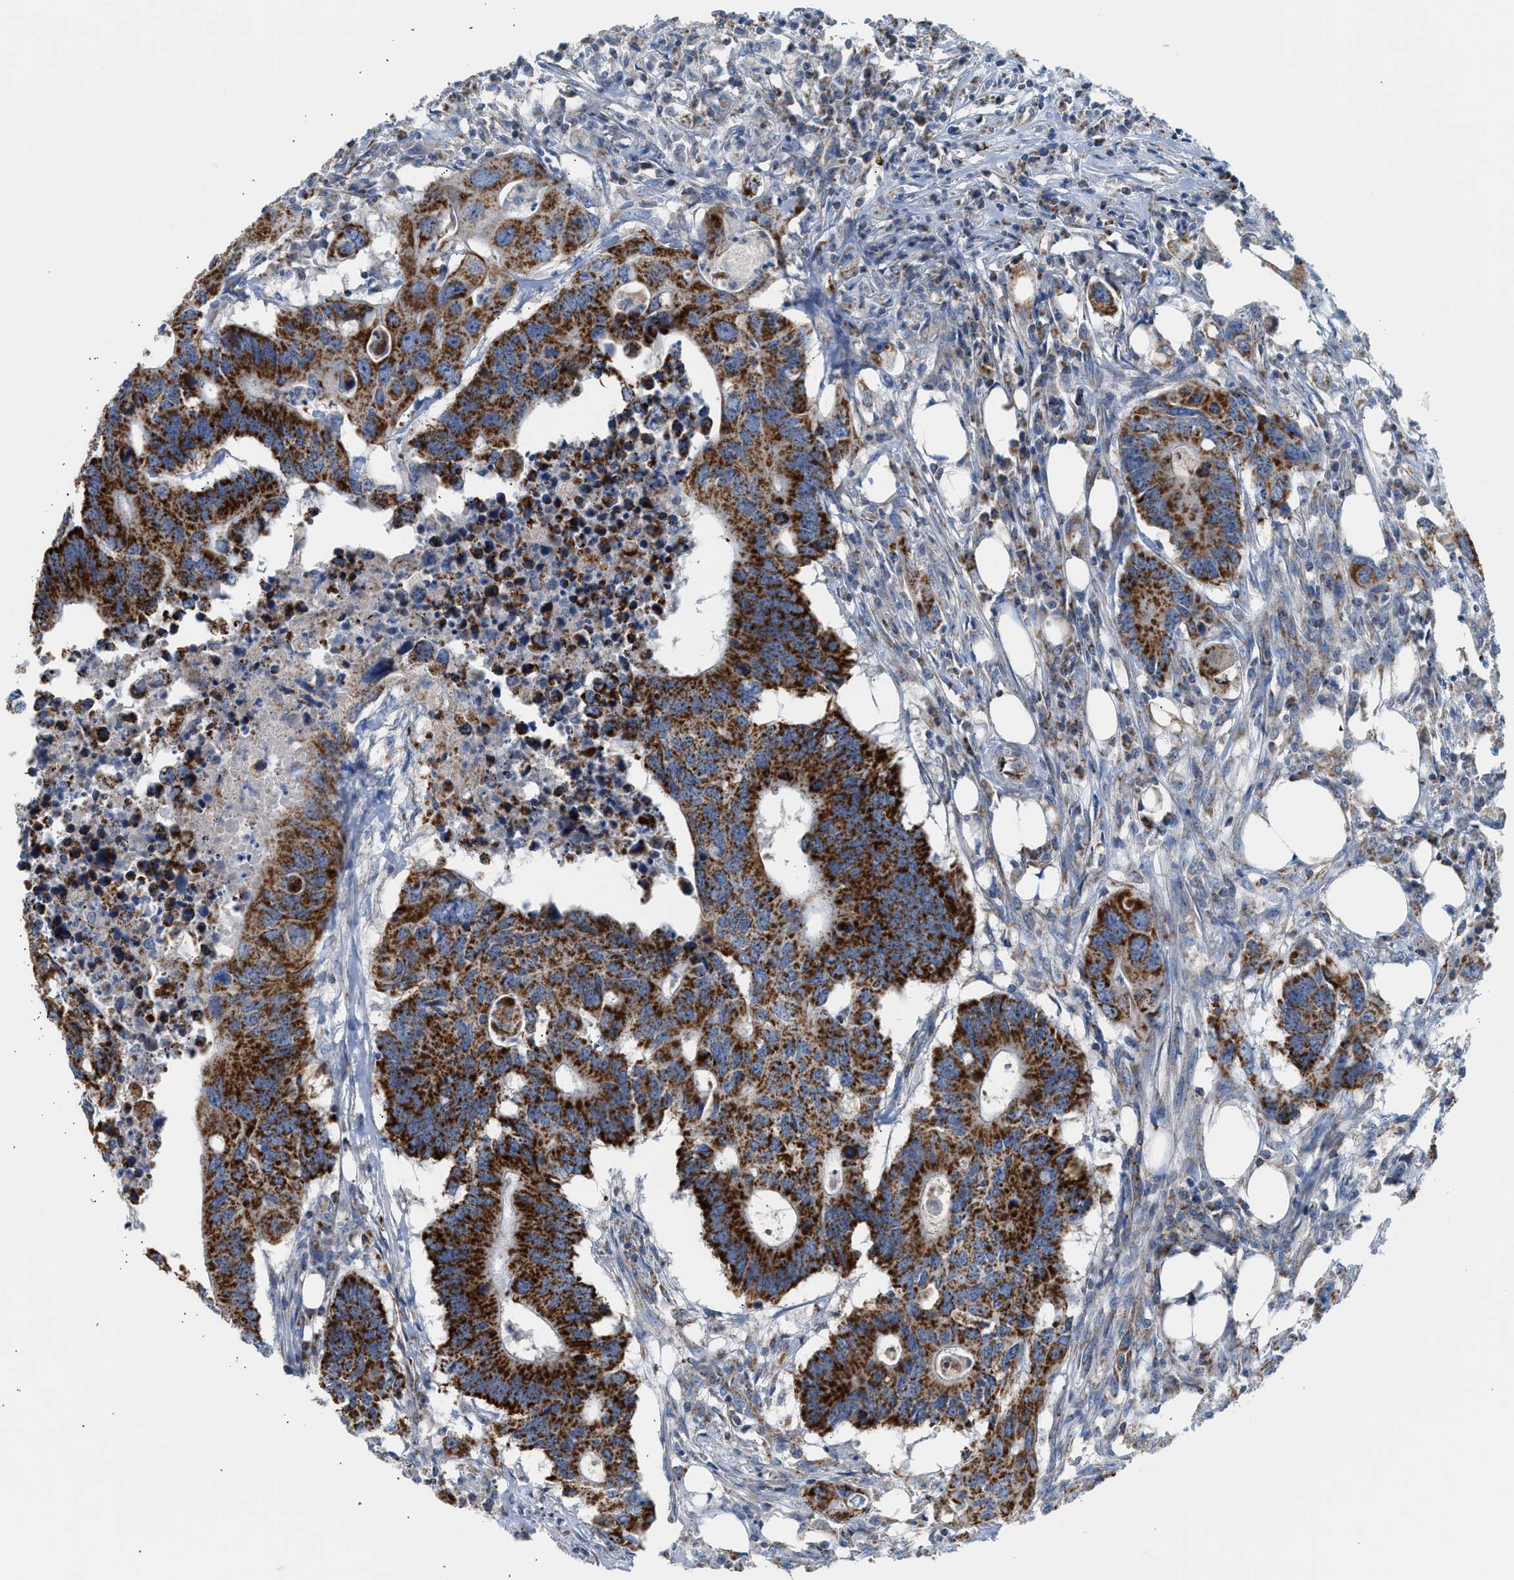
{"staining": {"intensity": "strong", "quantity": ">75%", "location": "cytoplasmic/membranous"}, "tissue": "colorectal cancer", "cell_type": "Tumor cells", "image_type": "cancer", "snomed": [{"axis": "morphology", "description": "Adenocarcinoma, NOS"}, {"axis": "topography", "description": "Colon"}], "caption": "There is high levels of strong cytoplasmic/membranous staining in tumor cells of adenocarcinoma (colorectal), as demonstrated by immunohistochemical staining (brown color).", "gene": "GOT2", "patient": {"sex": "male", "age": 71}}